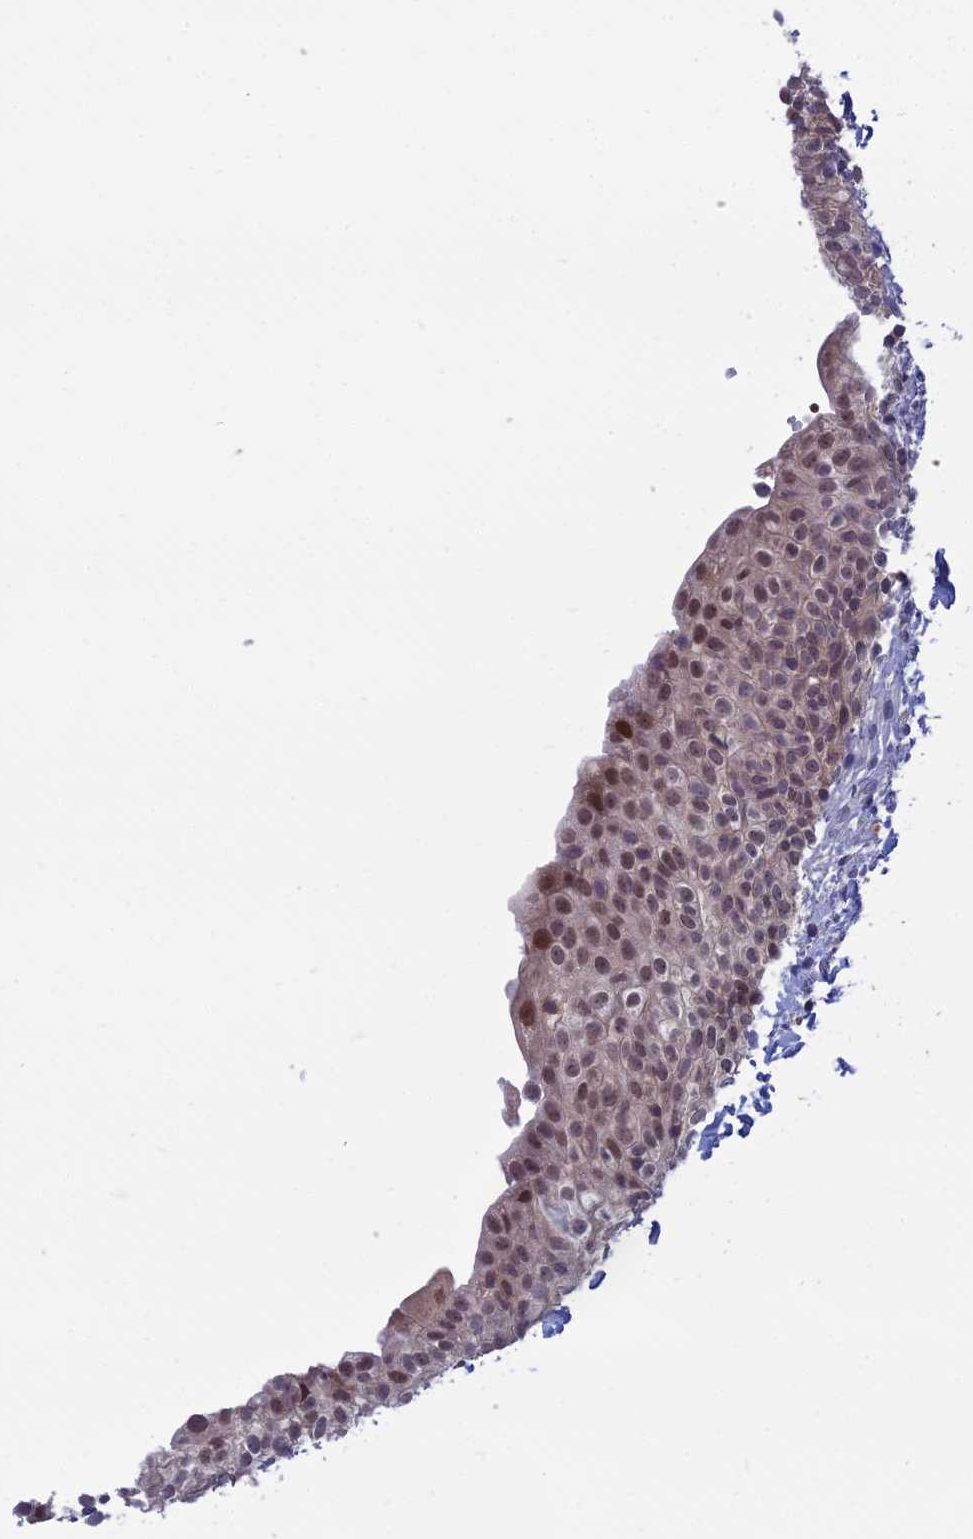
{"staining": {"intensity": "moderate", "quantity": "<25%", "location": "nuclear"}, "tissue": "urinary bladder", "cell_type": "Urothelial cells", "image_type": "normal", "snomed": [{"axis": "morphology", "description": "Normal tissue, NOS"}, {"axis": "topography", "description": "Urinary bladder"}], "caption": "Immunohistochemistry histopathology image of unremarkable human urinary bladder stained for a protein (brown), which displays low levels of moderate nuclear staining in approximately <25% of urothelial cells.", "gene": "OPA3", "patient": {"sex": "male", "age": 55}}